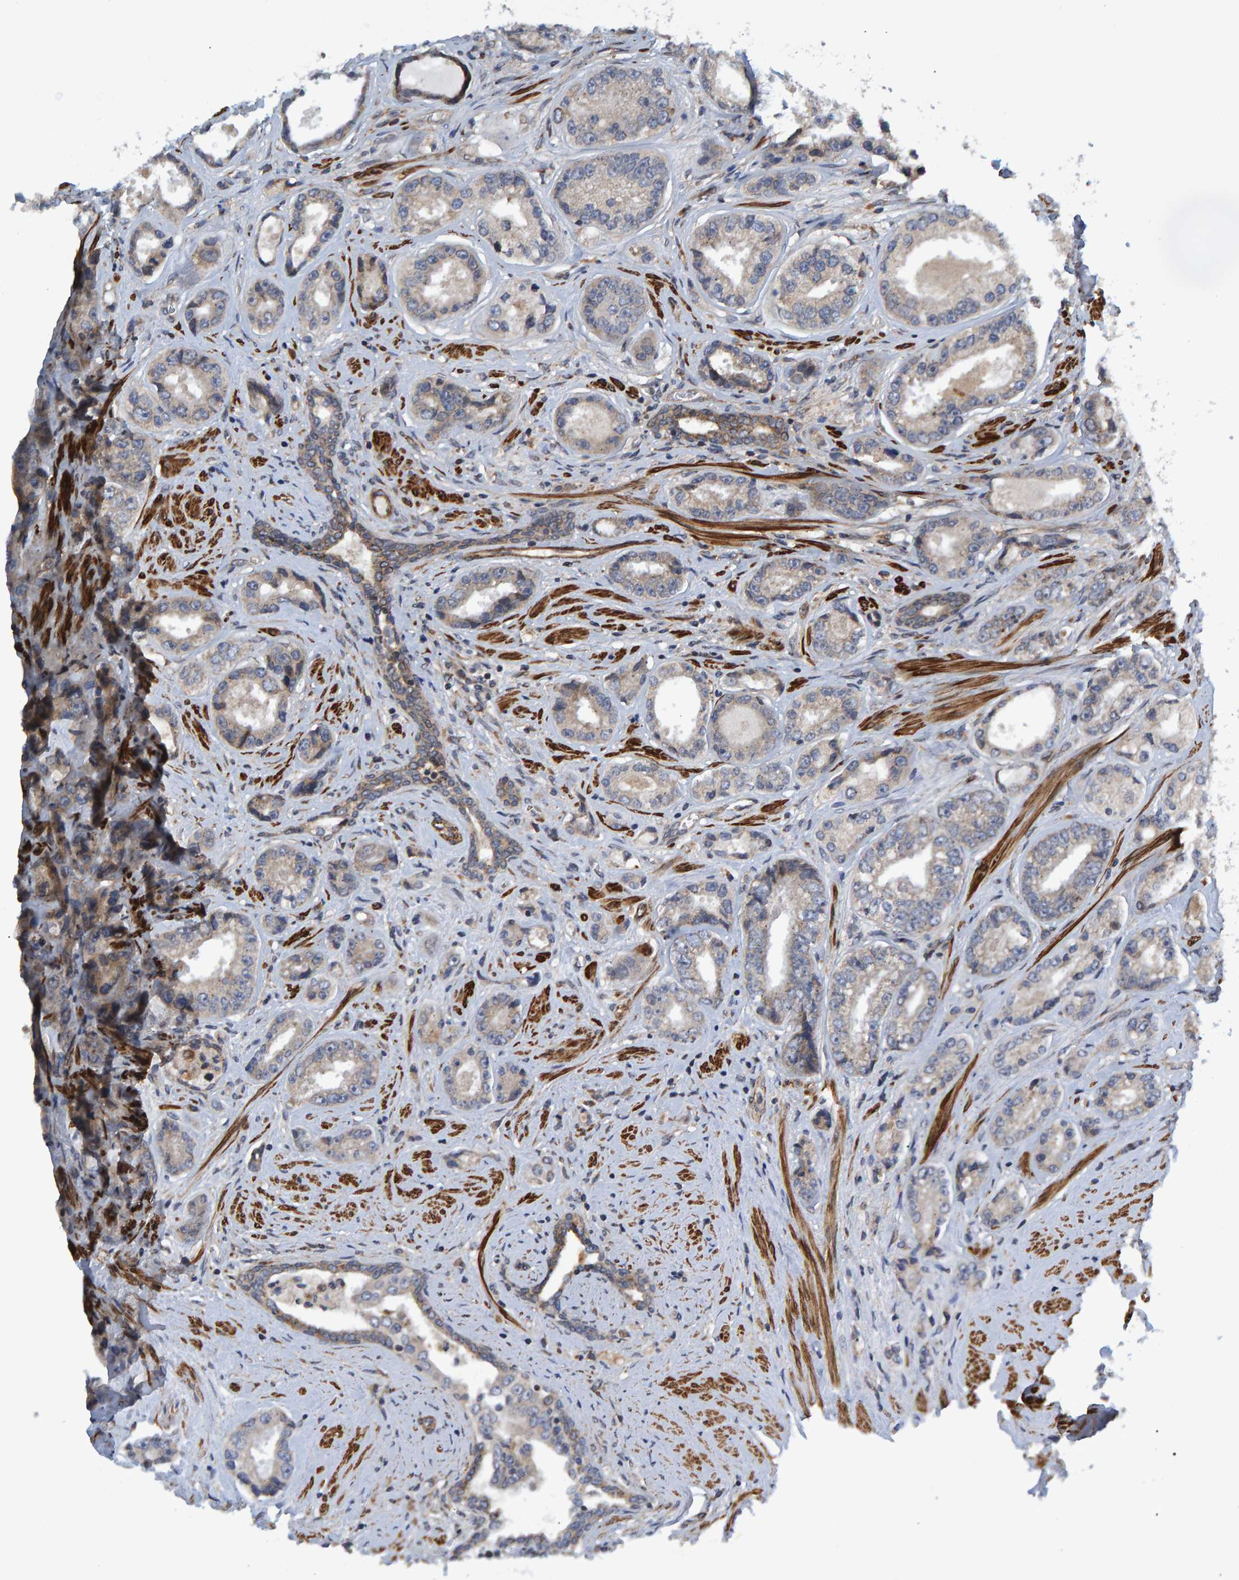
{"staining": {"intensity": "weak", "quantity": "<25%", "location": "cytoplasmic/membranous"}, "tissue": "prostate cancer", "cell_type": "Tumor cells", "image_type": "cancer", "snomed": [{"axis": "morphology", "description": "Adenocarcinoma, High grade"}, {"axis": "topography", "description": "Prostate"}], "caption": "The micrograph reveals no staining of tumor cells in prostate high-grade adenocarcinoma.", "gene": "ATP6V1H", "patient": {"sex": "male", "age": 61}}